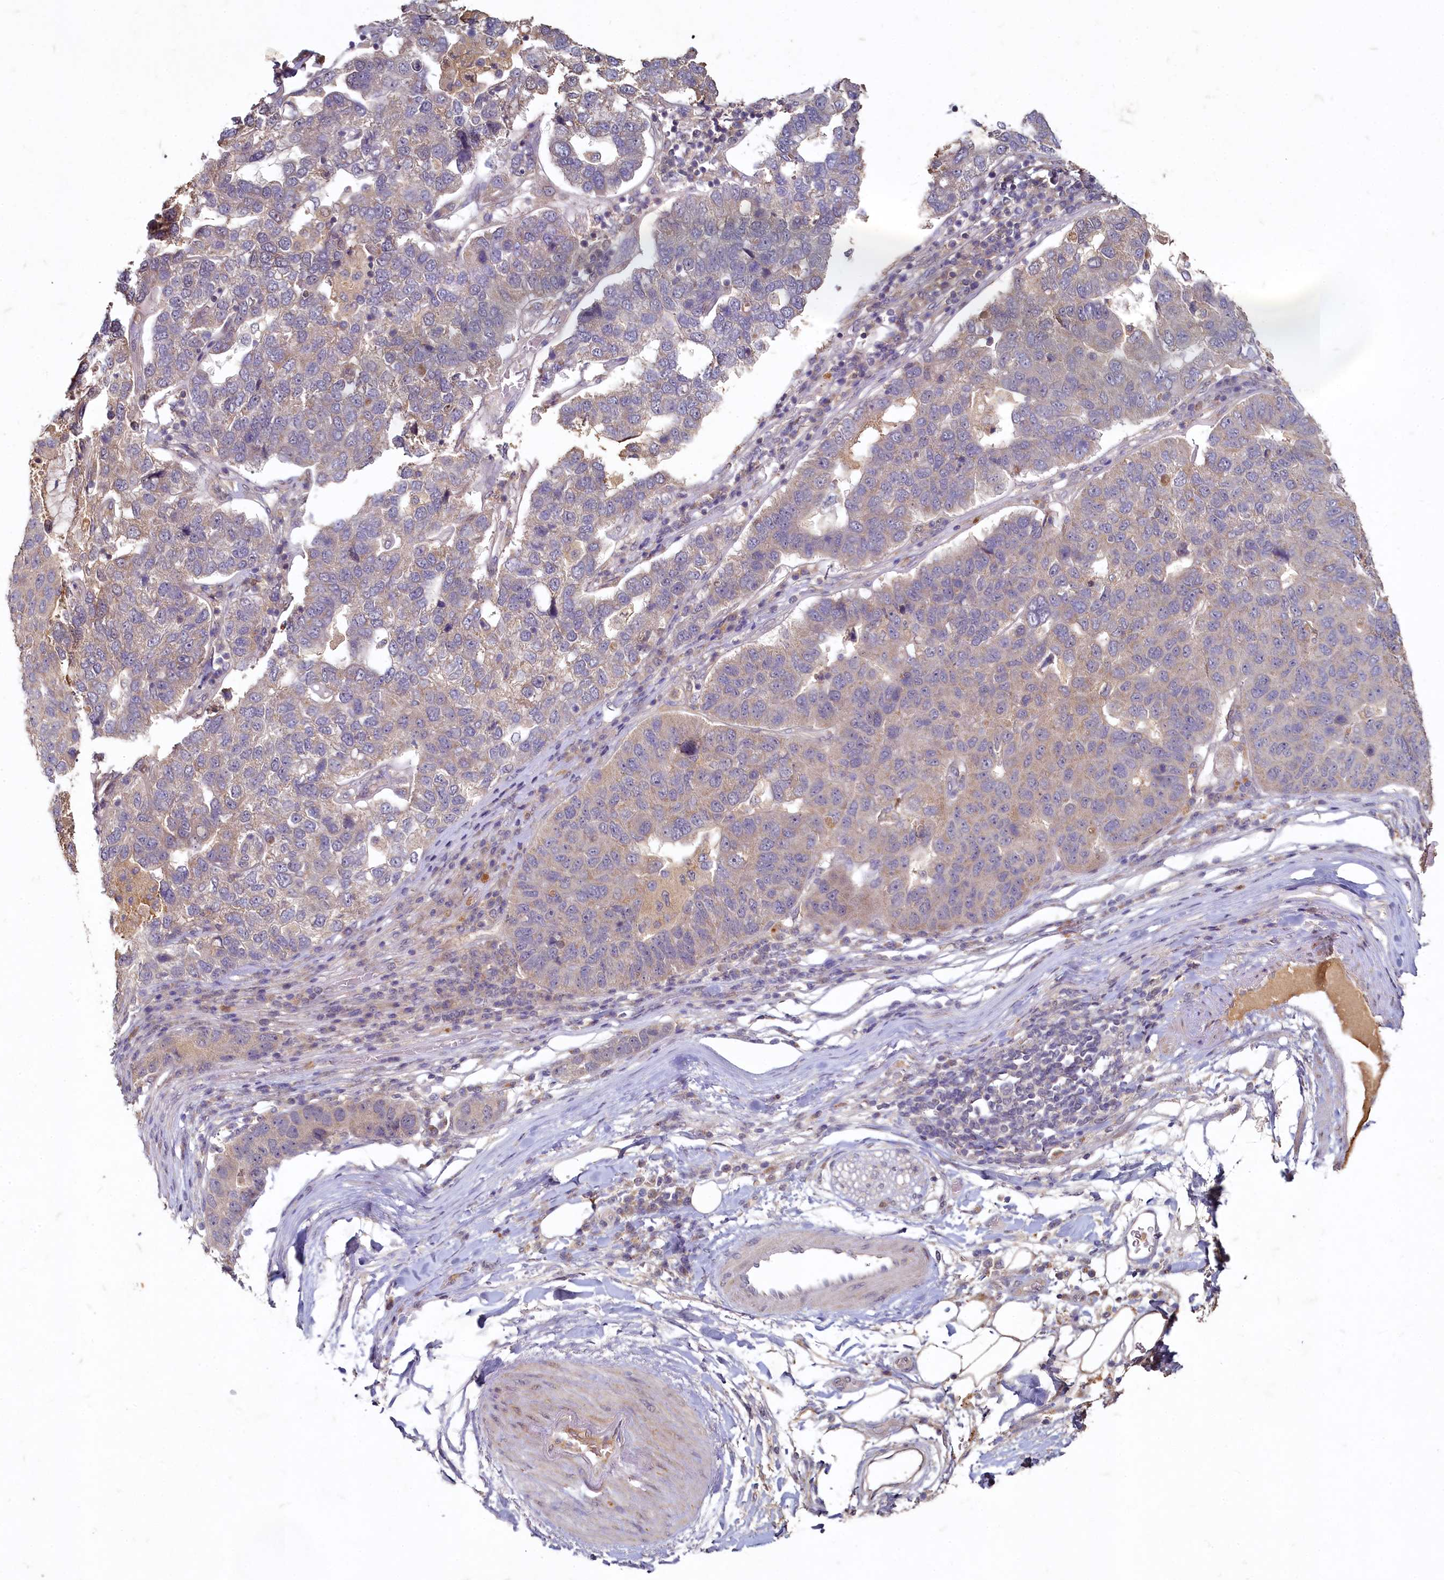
{"staining": {"intensity": "weak", "quantity": "25%-75%", "location": "cytoplasmic/membranous"}, "tissue": "pancreatic cancer", "cell_type": "Tumor cells", "image_type": "cancer", "snomed": [{"axis": "morphology", "description": "Adenocarcinoma, NOS"}, {"axis": "topography", "description": "Pancreas"}], "caption": "Adenocarcinoma (pancreatic) was stained to show a protein in brown. There is low levels of weak cytoplasmic/membranous expression in about 25%-75% of tumor cells. (DAB = brown stain, brightfield microscopy at high magnification).", "gene": "HERC3", "patient": {"sex": "female", "age": 61}}